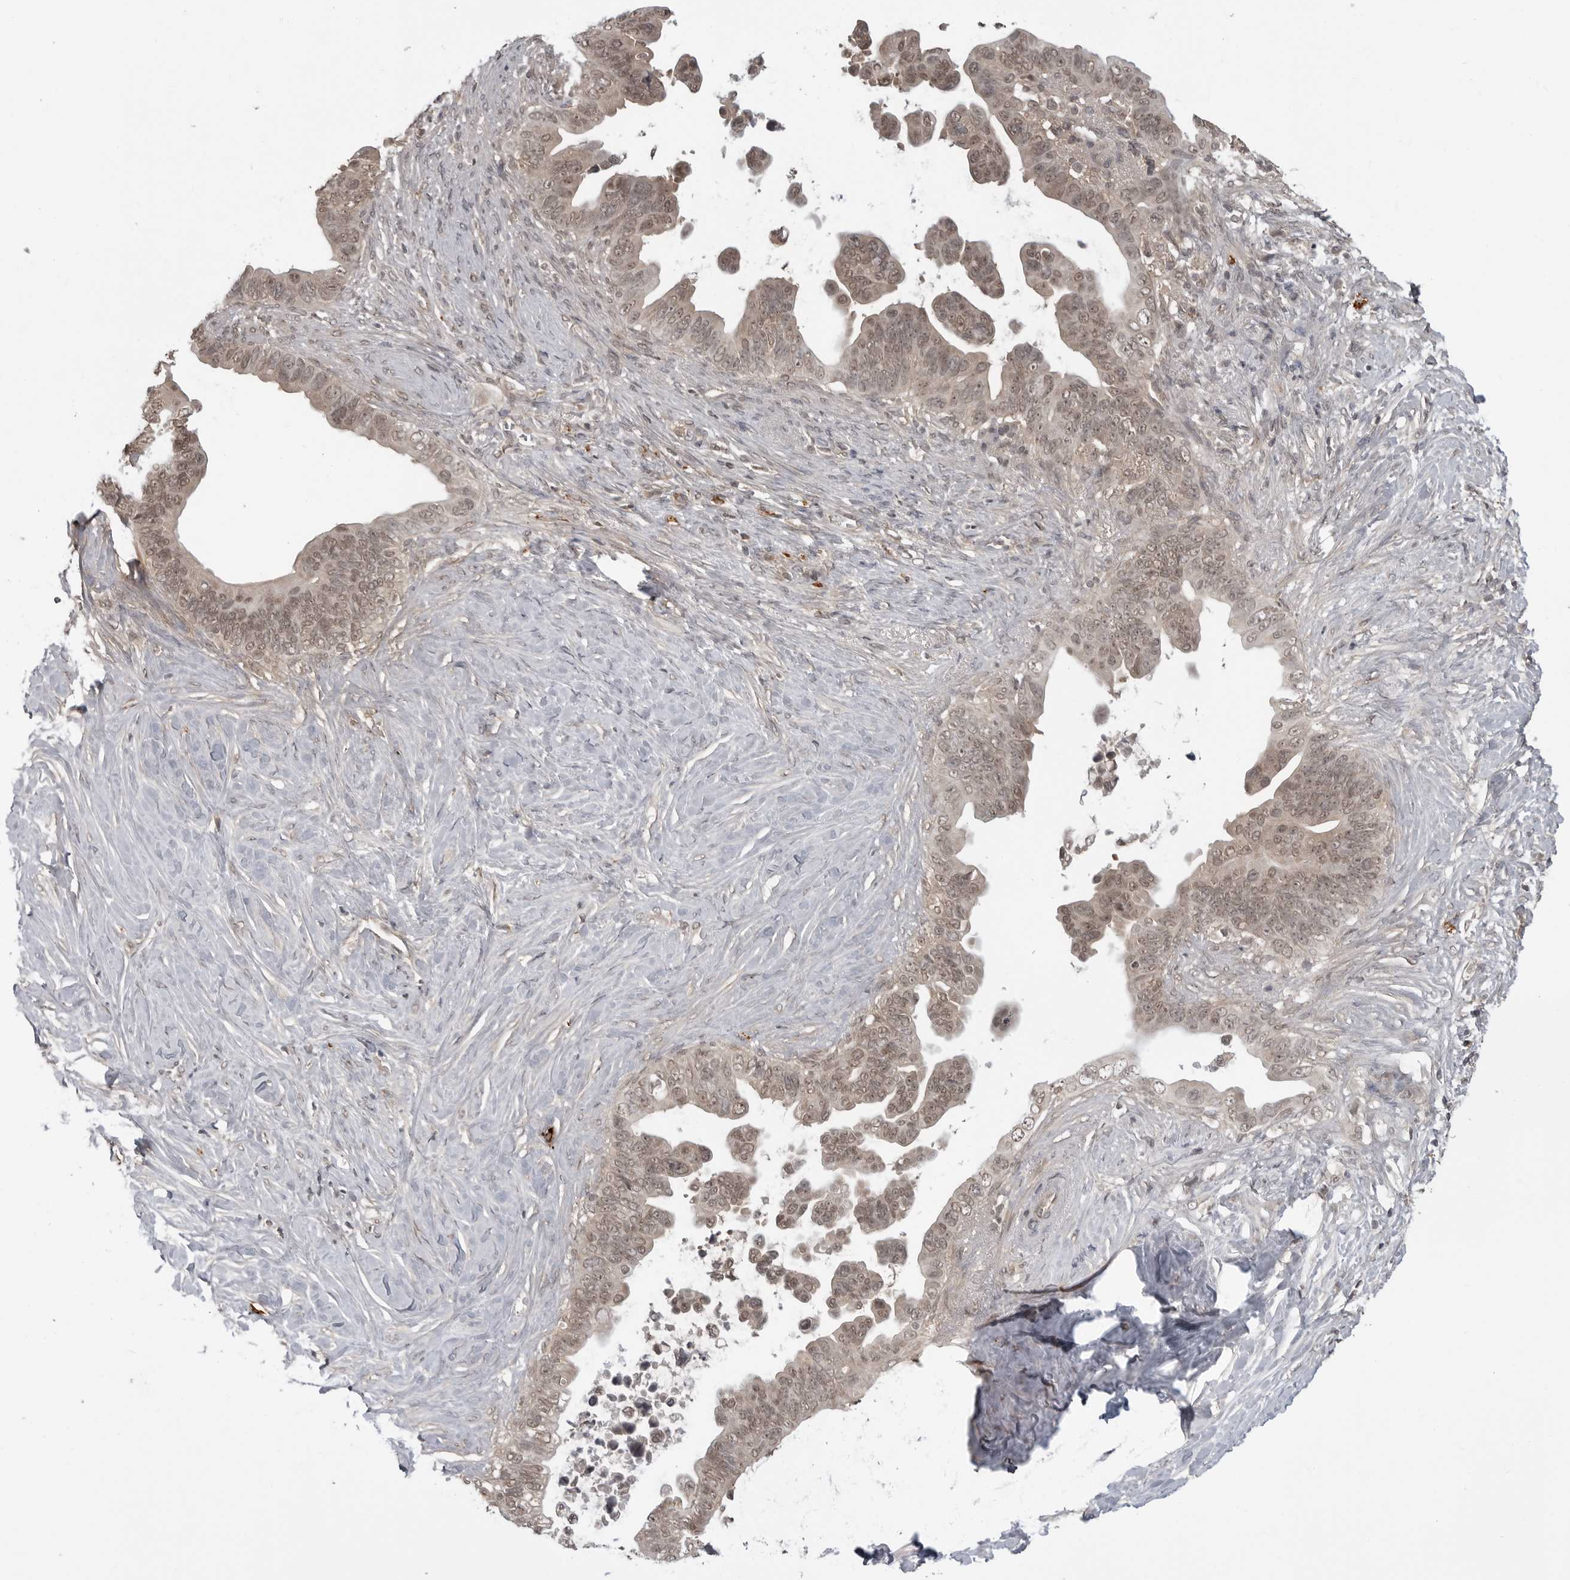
{"staining": {"intensity": "weak", "quantity": "25%-75%", "location": "nuclear"}, "tissue": "pancreatic cancer", "cell_type": "Tumor cells", "image_type": "cancer", "snomed": [{"axis": "morphology", "description": "Adenocarcinoma, NOS"}, {"axis": "topography", "description": "Pancreas"}], "caption": "An IHC image of tumor tissue is shown. Protein staining in brown shows weak nuclear positivity in pancreatic adenocarcinoma within tumor cells.", "gene": "IL24", "patient": {"sex": "female", "age": 72}}